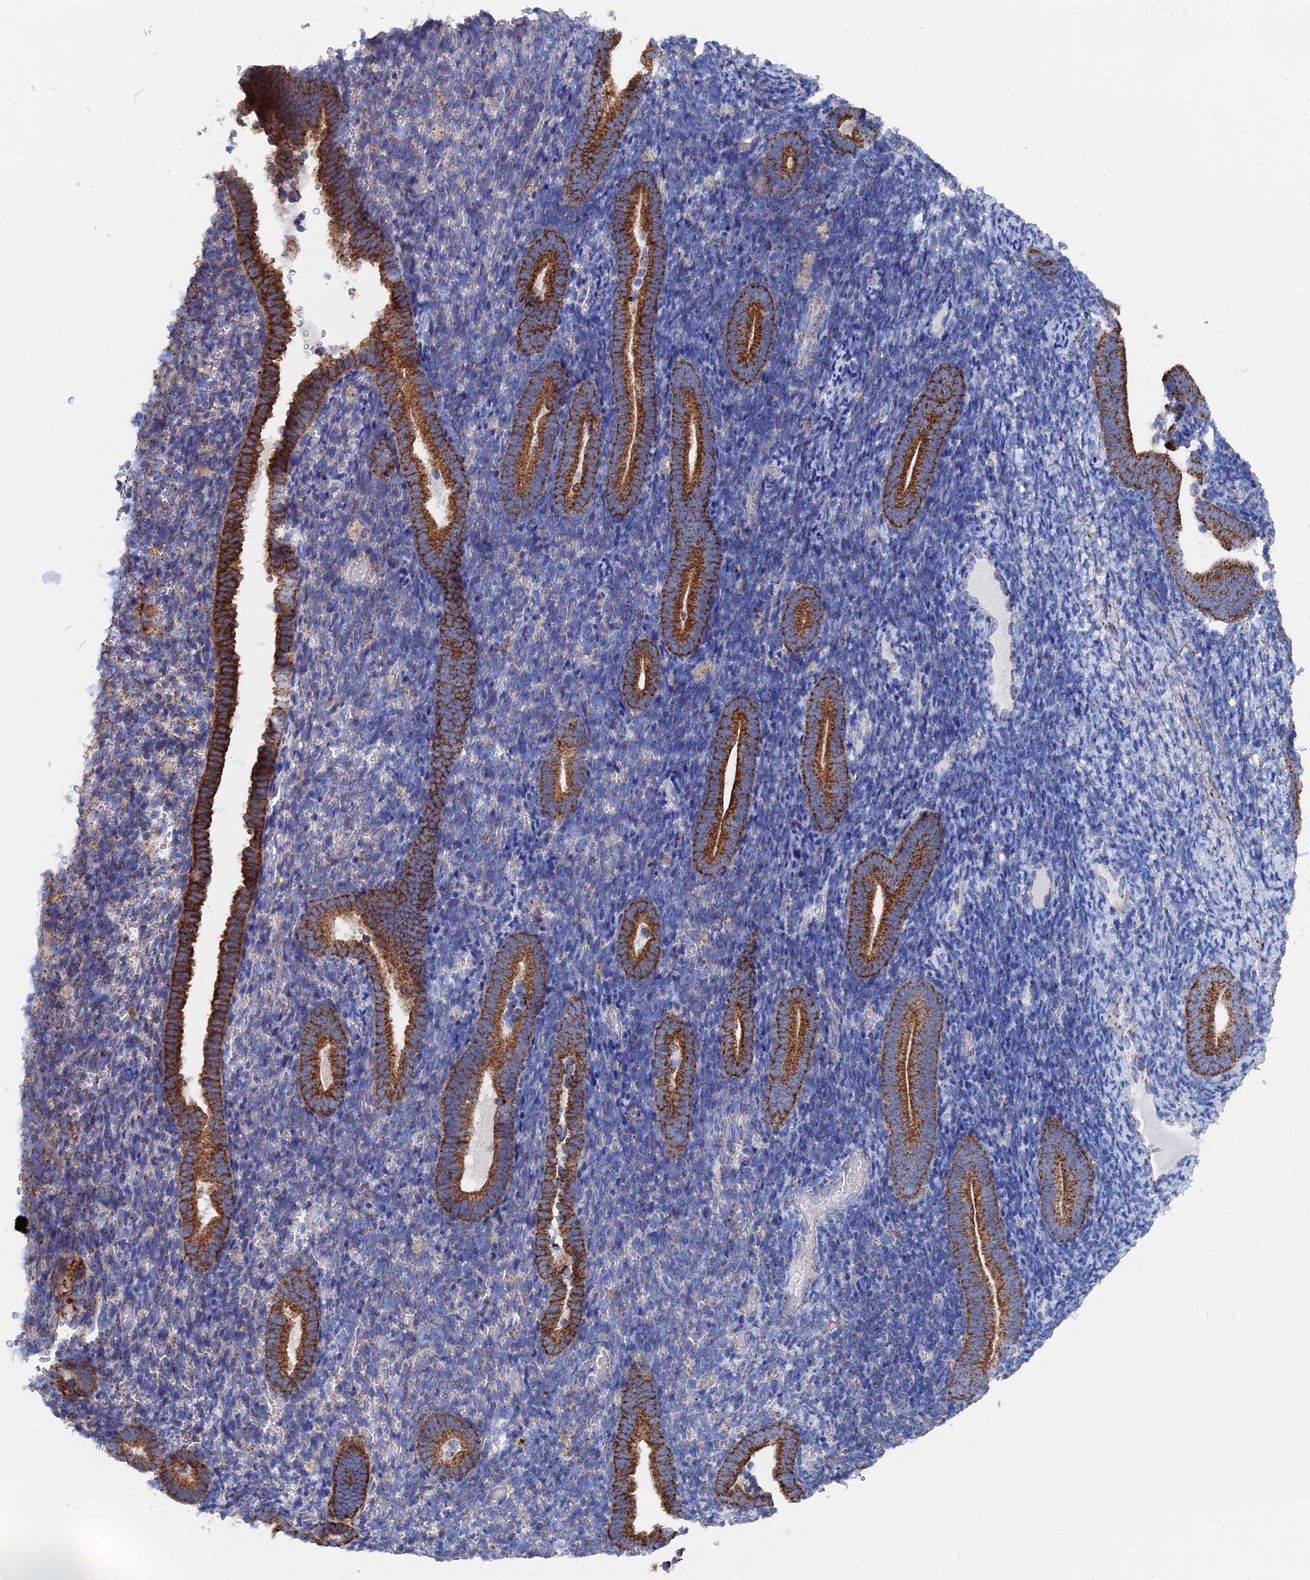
{"staining": {"intensity": "moderate", "quantity": "25%-75%", "location": "cytoplasmic/membranous"}, "tissue": "endometrium", "cell_type": "Cells in endometrial stroma", "image_type": "normal", "snomed": [{"axis": "morphology", "description": "Normal tissue, NOS"}, {"axis": "topography", "description": "Endometrium"}], "caption": "Immunohistochemical staining of benign human endometrium reveals medium levels of moderate cytoplasmic/membranous positivity in about 25%-75% of cells in endometrial stroma. (brown staining indicates protein expression, while blue staining denotes nuclei).", "gene": "IFT80", "patient": {"sex": "female", "age": 51}}